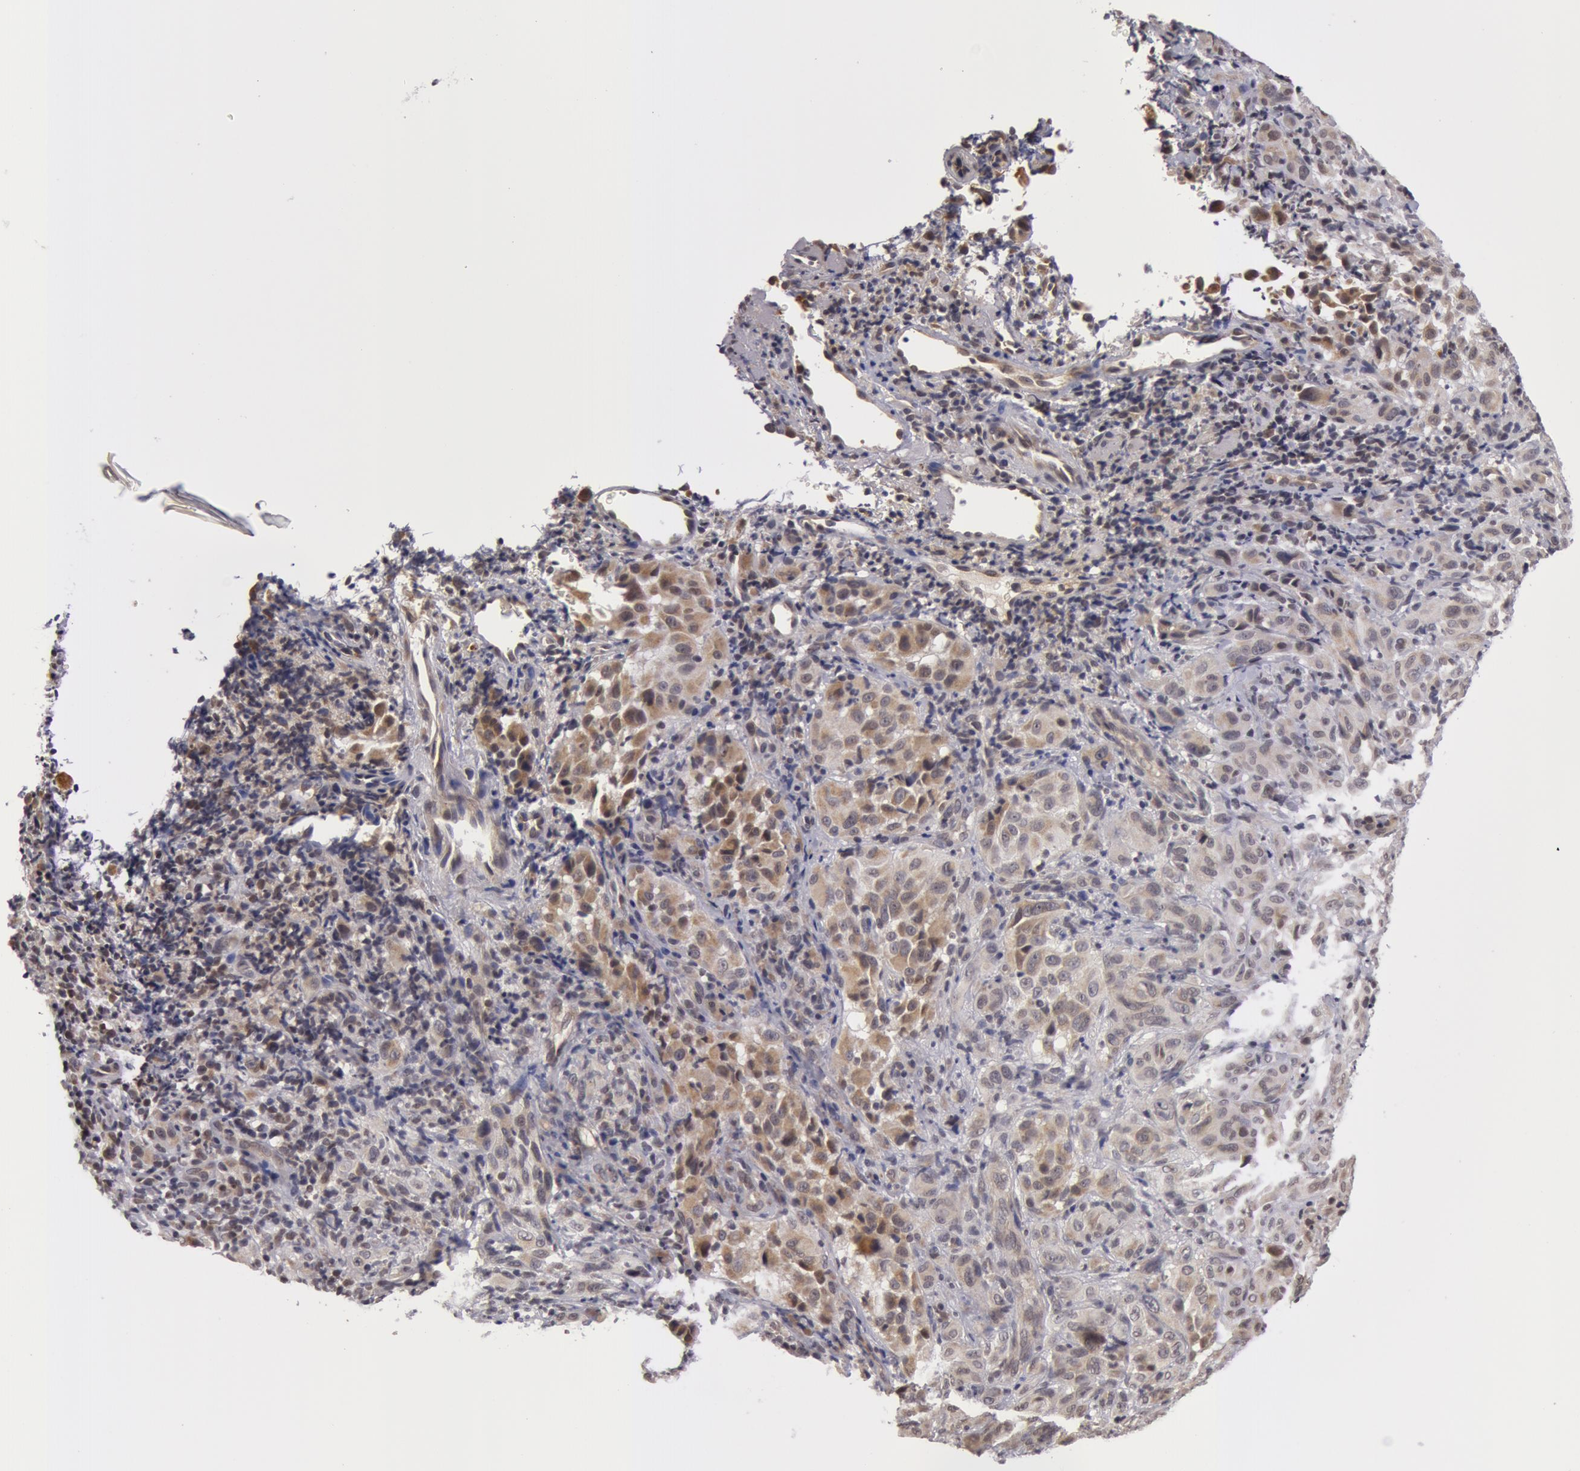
{"staining": {"intensity": "weak", "quantity": "25%-75%", "location": "cytoplasmic/membranous"}, "tissue": "melanoma", "cell_type": "Tumor cells", "image_type": "cancer", "snomed": [{"axis": "morphology", "description": "Malignant melanoma, NOS"}, {"axis": "topography", "description": "Skin"}], "caption": "Malignant melanoma stained for a protein (brown) demonstrates weak cytoplasmic/membranous positive staining in about 25%-75% of tumor cells.", "gene": "SYTL4", "patient": {"sex": "male", "age": 75}}